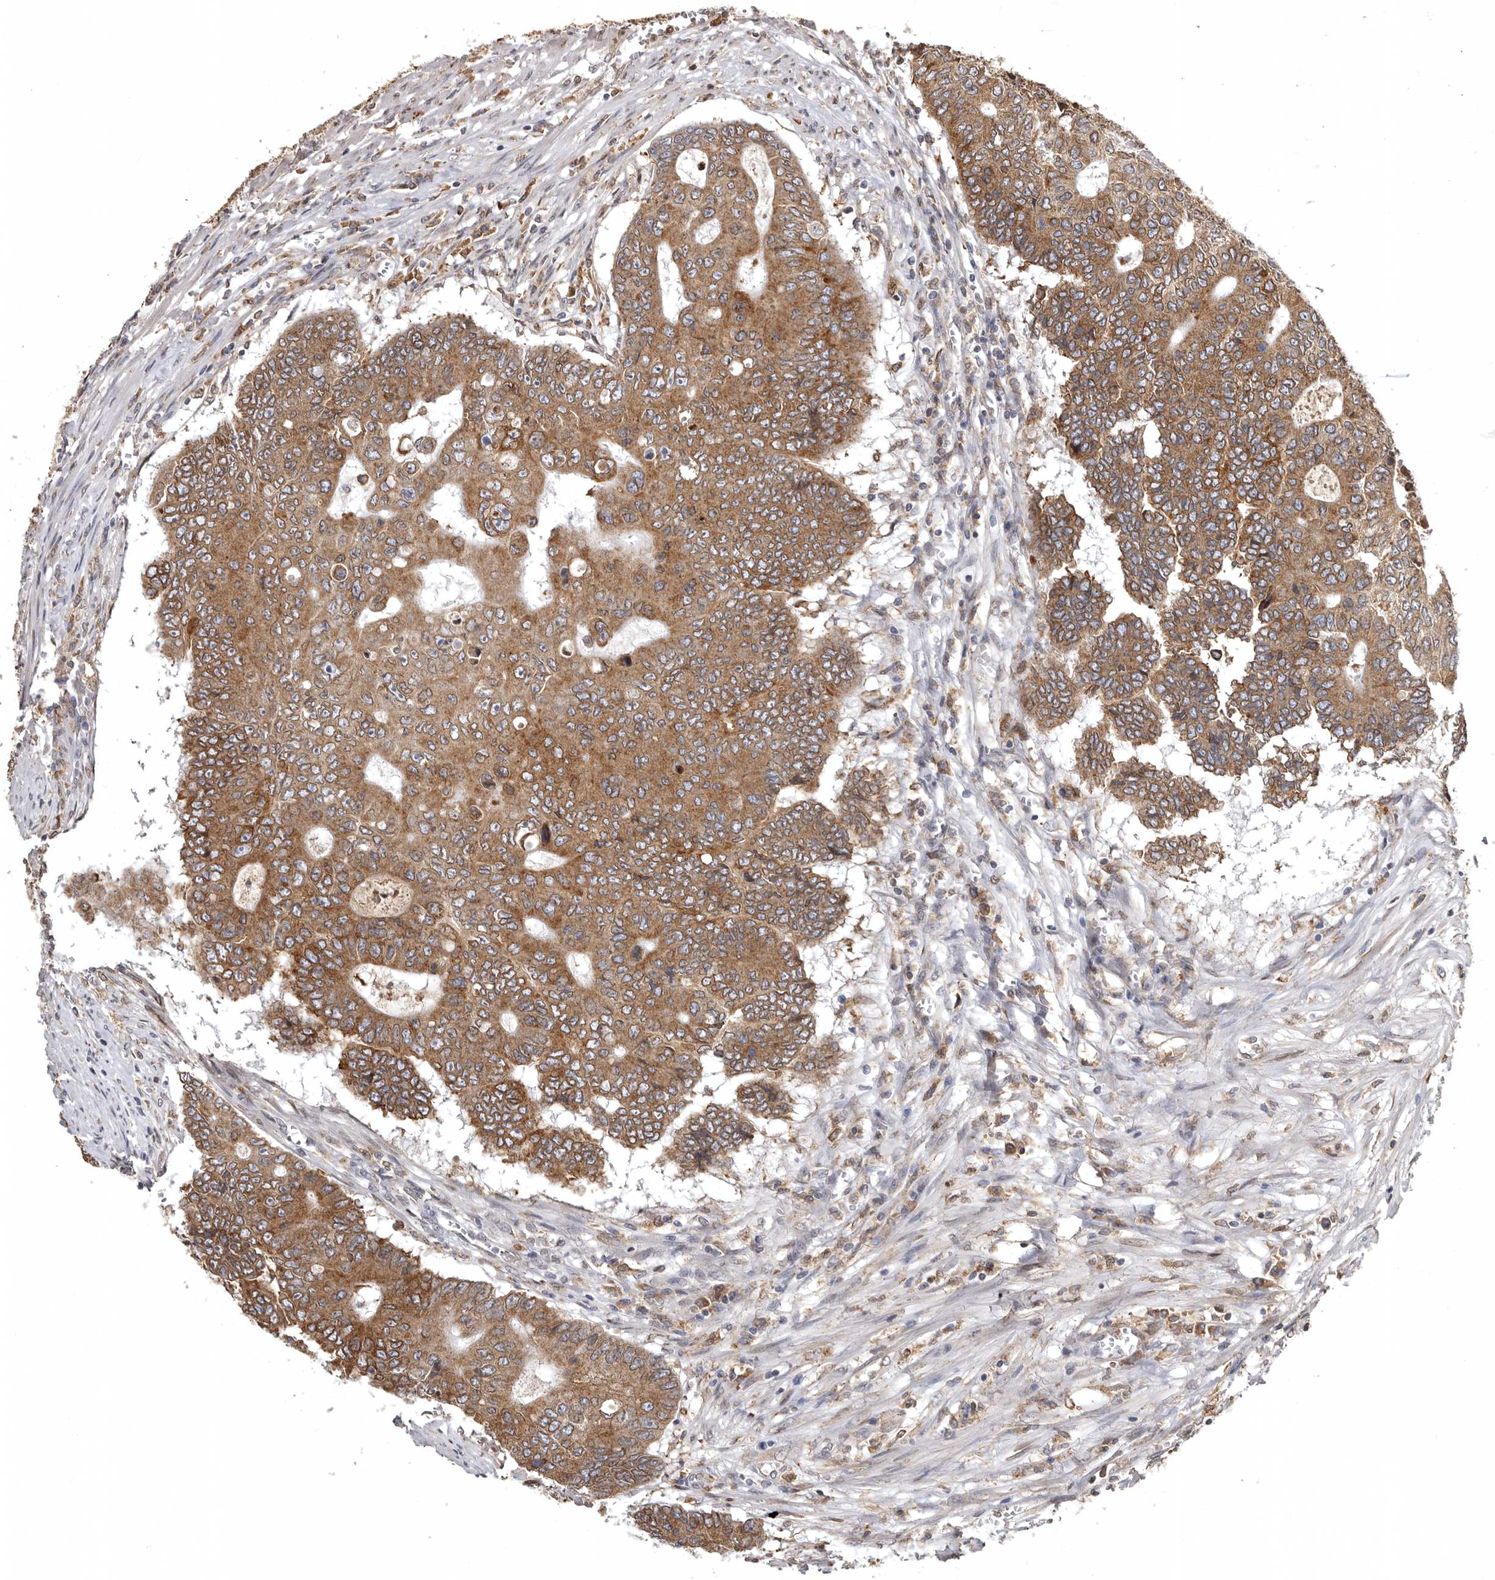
{"staining": {"intensity": "moderate", "quantity": ">75%", "location": "cytoplasmic/membranous"}, "tissue": "colorectal cancer", "cell_type": "Tumor cells", "image_type": "cancer", "snomed": [{"axis": "morphology", "description": "Adenocarcinoma, NOS"}, {"axis": "topography", "description": "Colon"}], "caption": "An IHC histopathology image of tumor tissue is shown. Protein staining in brown labels moderate cytoplasmic/membranous positivity in colorectal cancer within tumor cells. Using DAB (brown) and hematoxylin (blue) stains, captured at high magnification using brightfield microscopy.", "gene": "INKA2", "patient": {"sex": "male", "age": 87}}